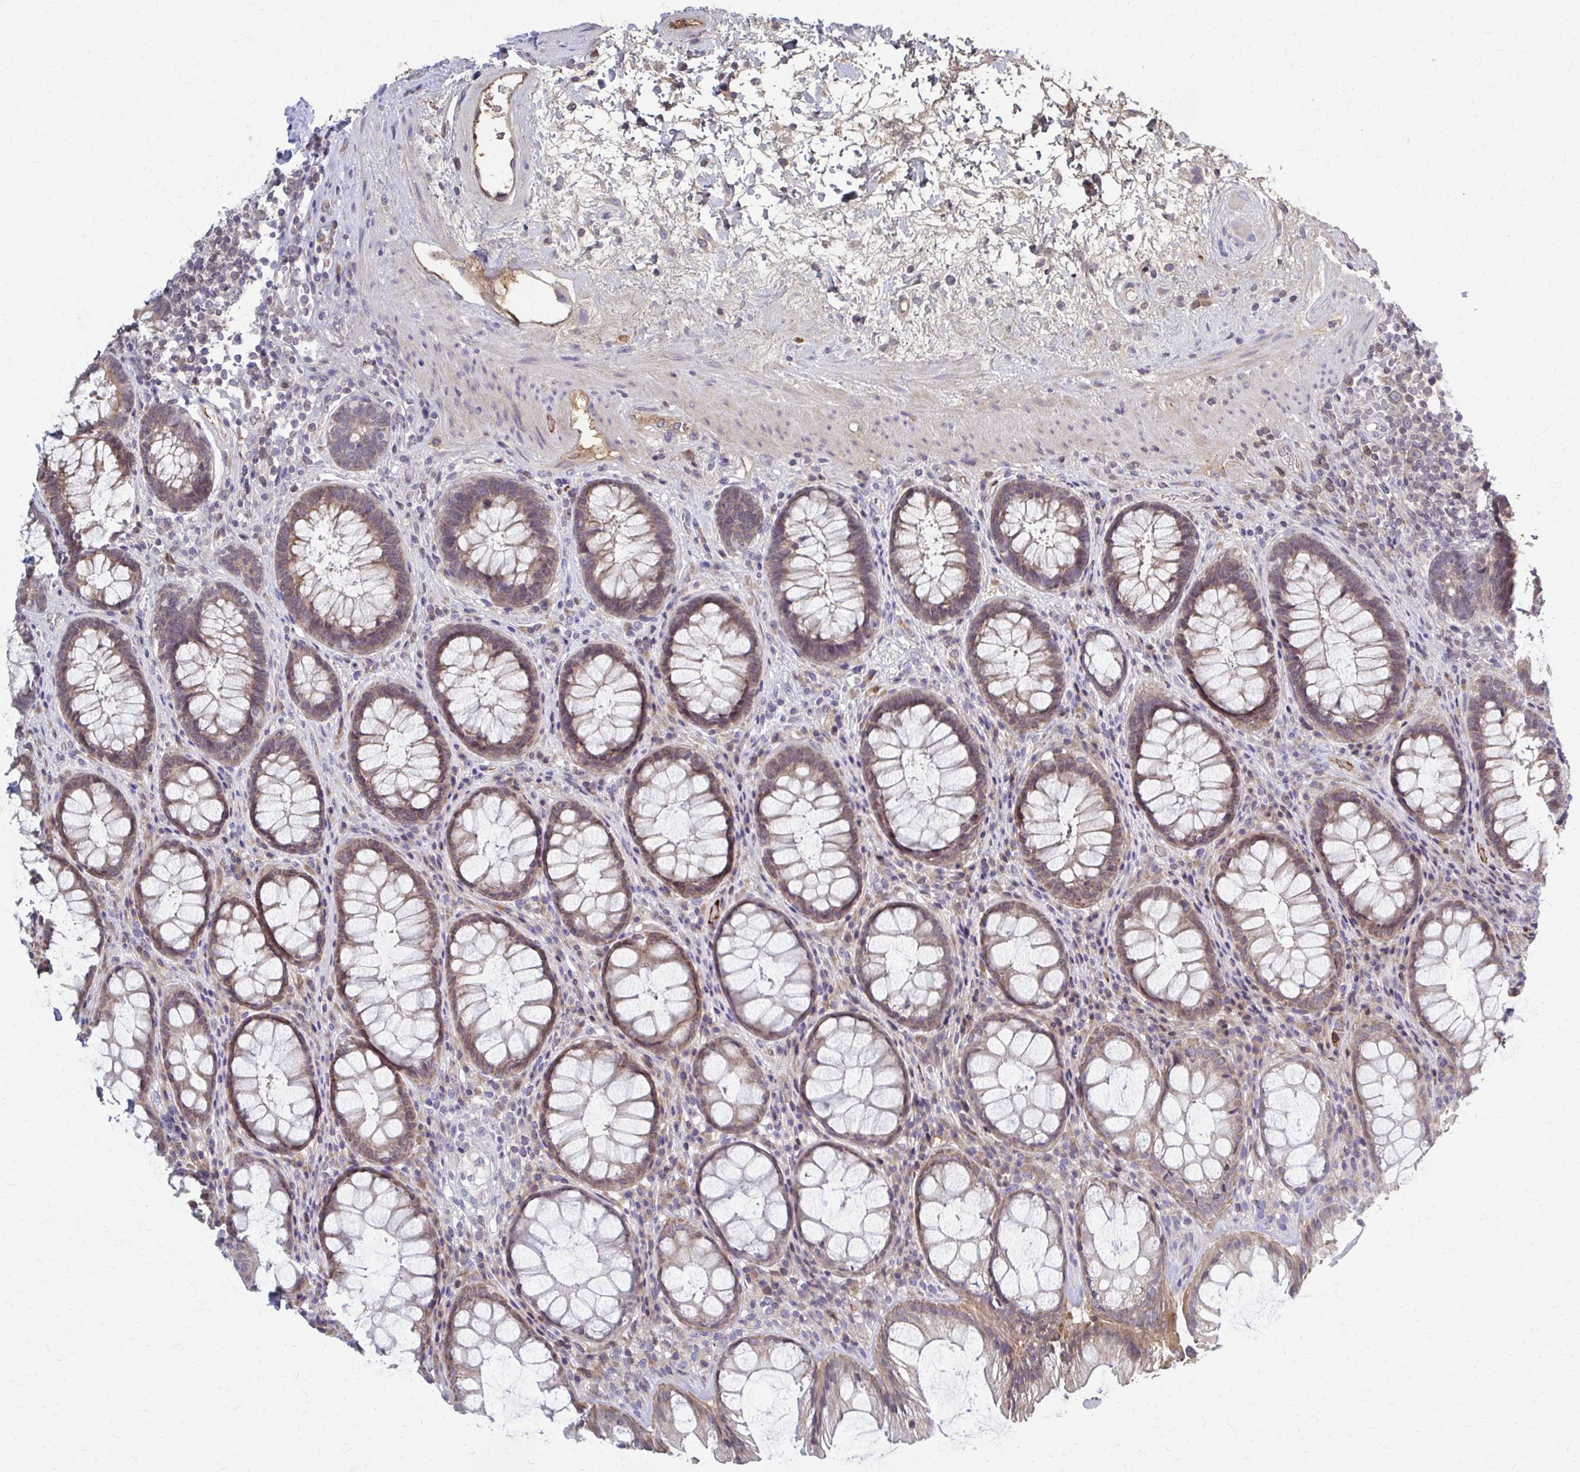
{"staining": {"intensity": "moderate", "quantity": ">75%", "location": "cytoplasmic/membranous"}, "tissue": "rectum", "cell_type": "Glandular cells", "image_type": "normal", "snomed": [{"axis": "morphology", "description": "Normal tissue, NOS"}, {"axis": "topography", "description": "Rectum"}], "caption": "Benign rectum was stained to show a protein in brown. There is medium levels of moderate cytoplasmic/membranous positivity in about >75% of glandular cells. The staining was performed using DAB (3,3'-diaminobenzidine) to visualize the protein expression in brown, while the nuclei were stained in blue with hematoxylin (Magnification: 20x).", "gene": "MCRIP2", "patient": {"sex": "male", "age": 72}}